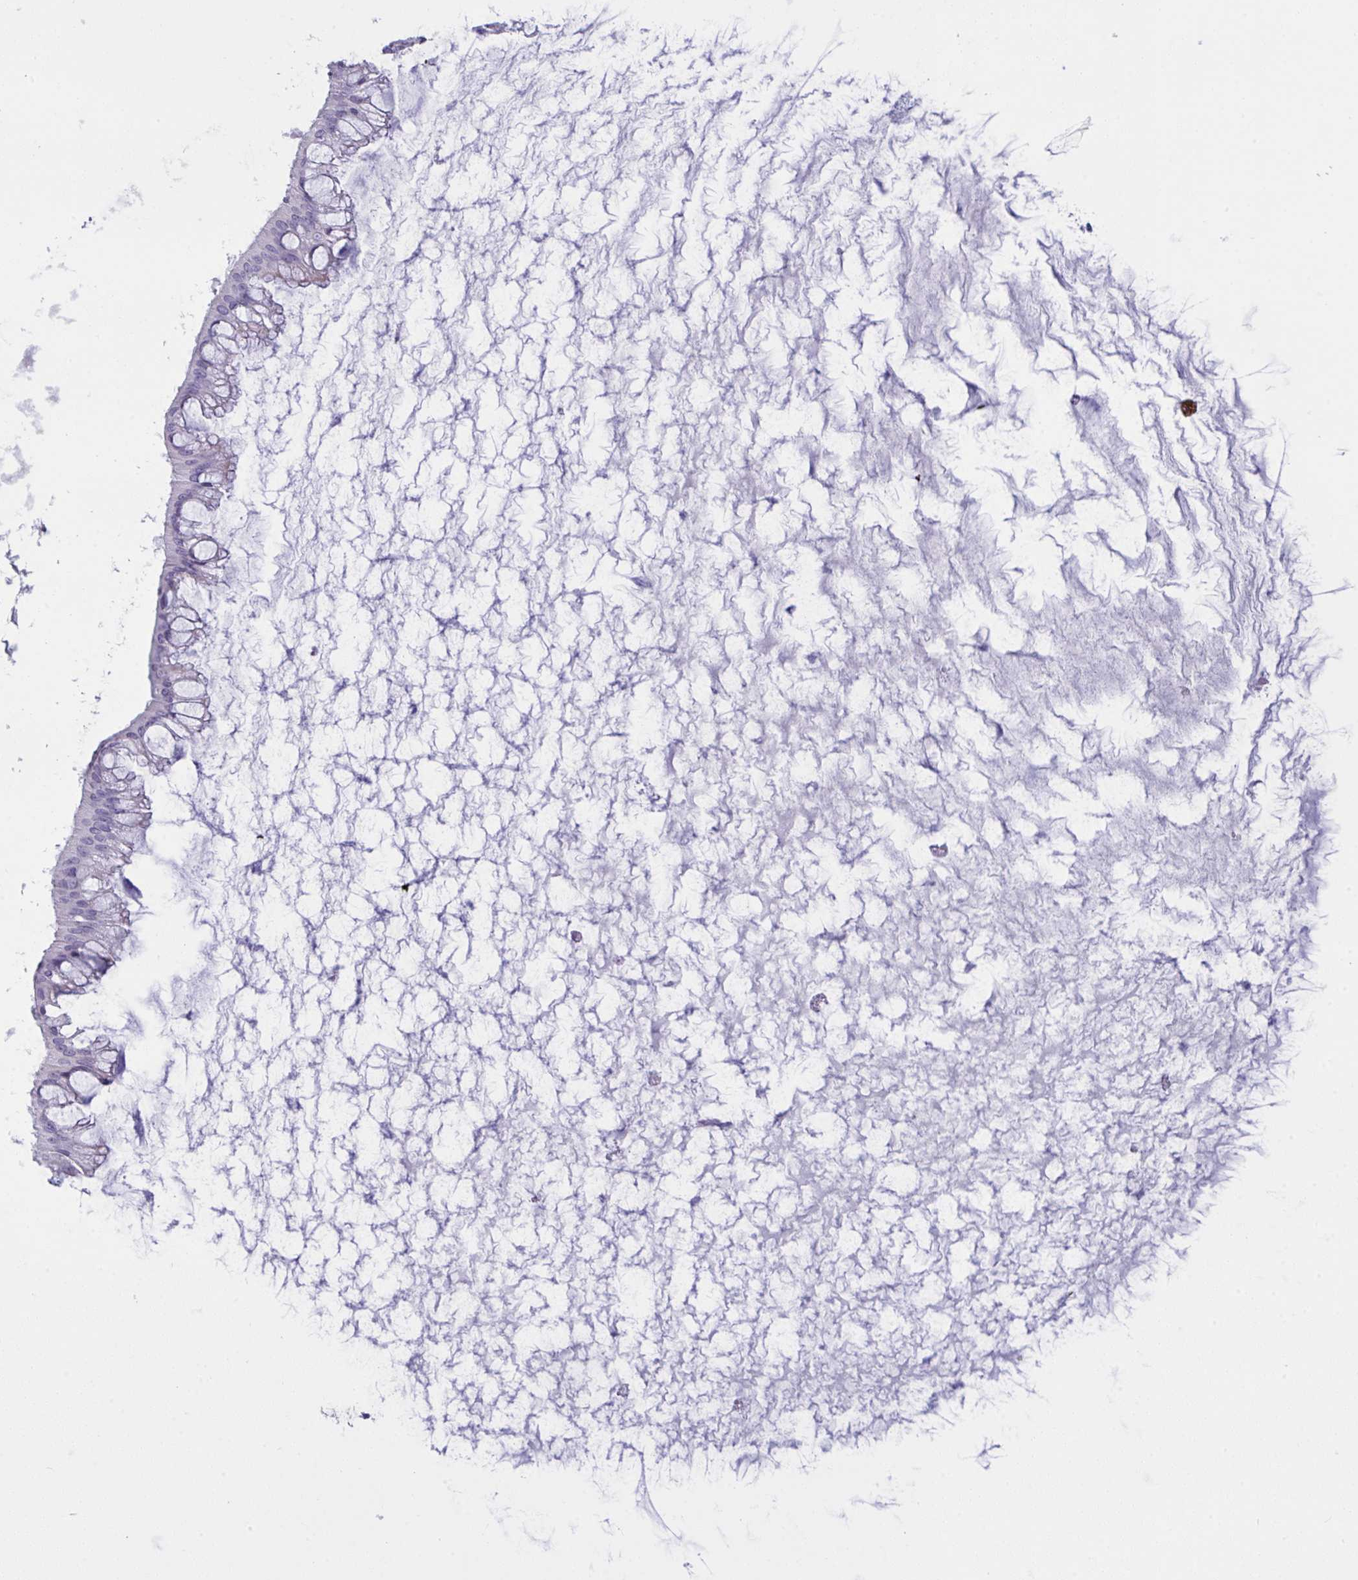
{"staining": {"intensity": "negative", "quantity": "none", "location": "none"}, "tissue": "ovarian cancer", "cell_type": "Tumor cells", "image_type": "cancer", "snomed": [{"axis": "morphology", "description": "Cystadenocarcinoma, mucinous, NOS"}, {"axis": "topography", "description": "Ovary"}], "caption": "High magnification brightfield microscopy of ovarian cancer stained with DAB (3,3'-diaminobenzidine) (brown) and counterstained with hematoxylin (blue): tumor cells show no significant staining. The staining was performed using DAB (3,3'-diaminobenzidine) to visualize the protein expression in brown, while the nuclei were stained in blue with hematoxylin (Magnification: 20x).", "gene": "DCBLD1", "patient": {"sex": "female", "age": 73}}